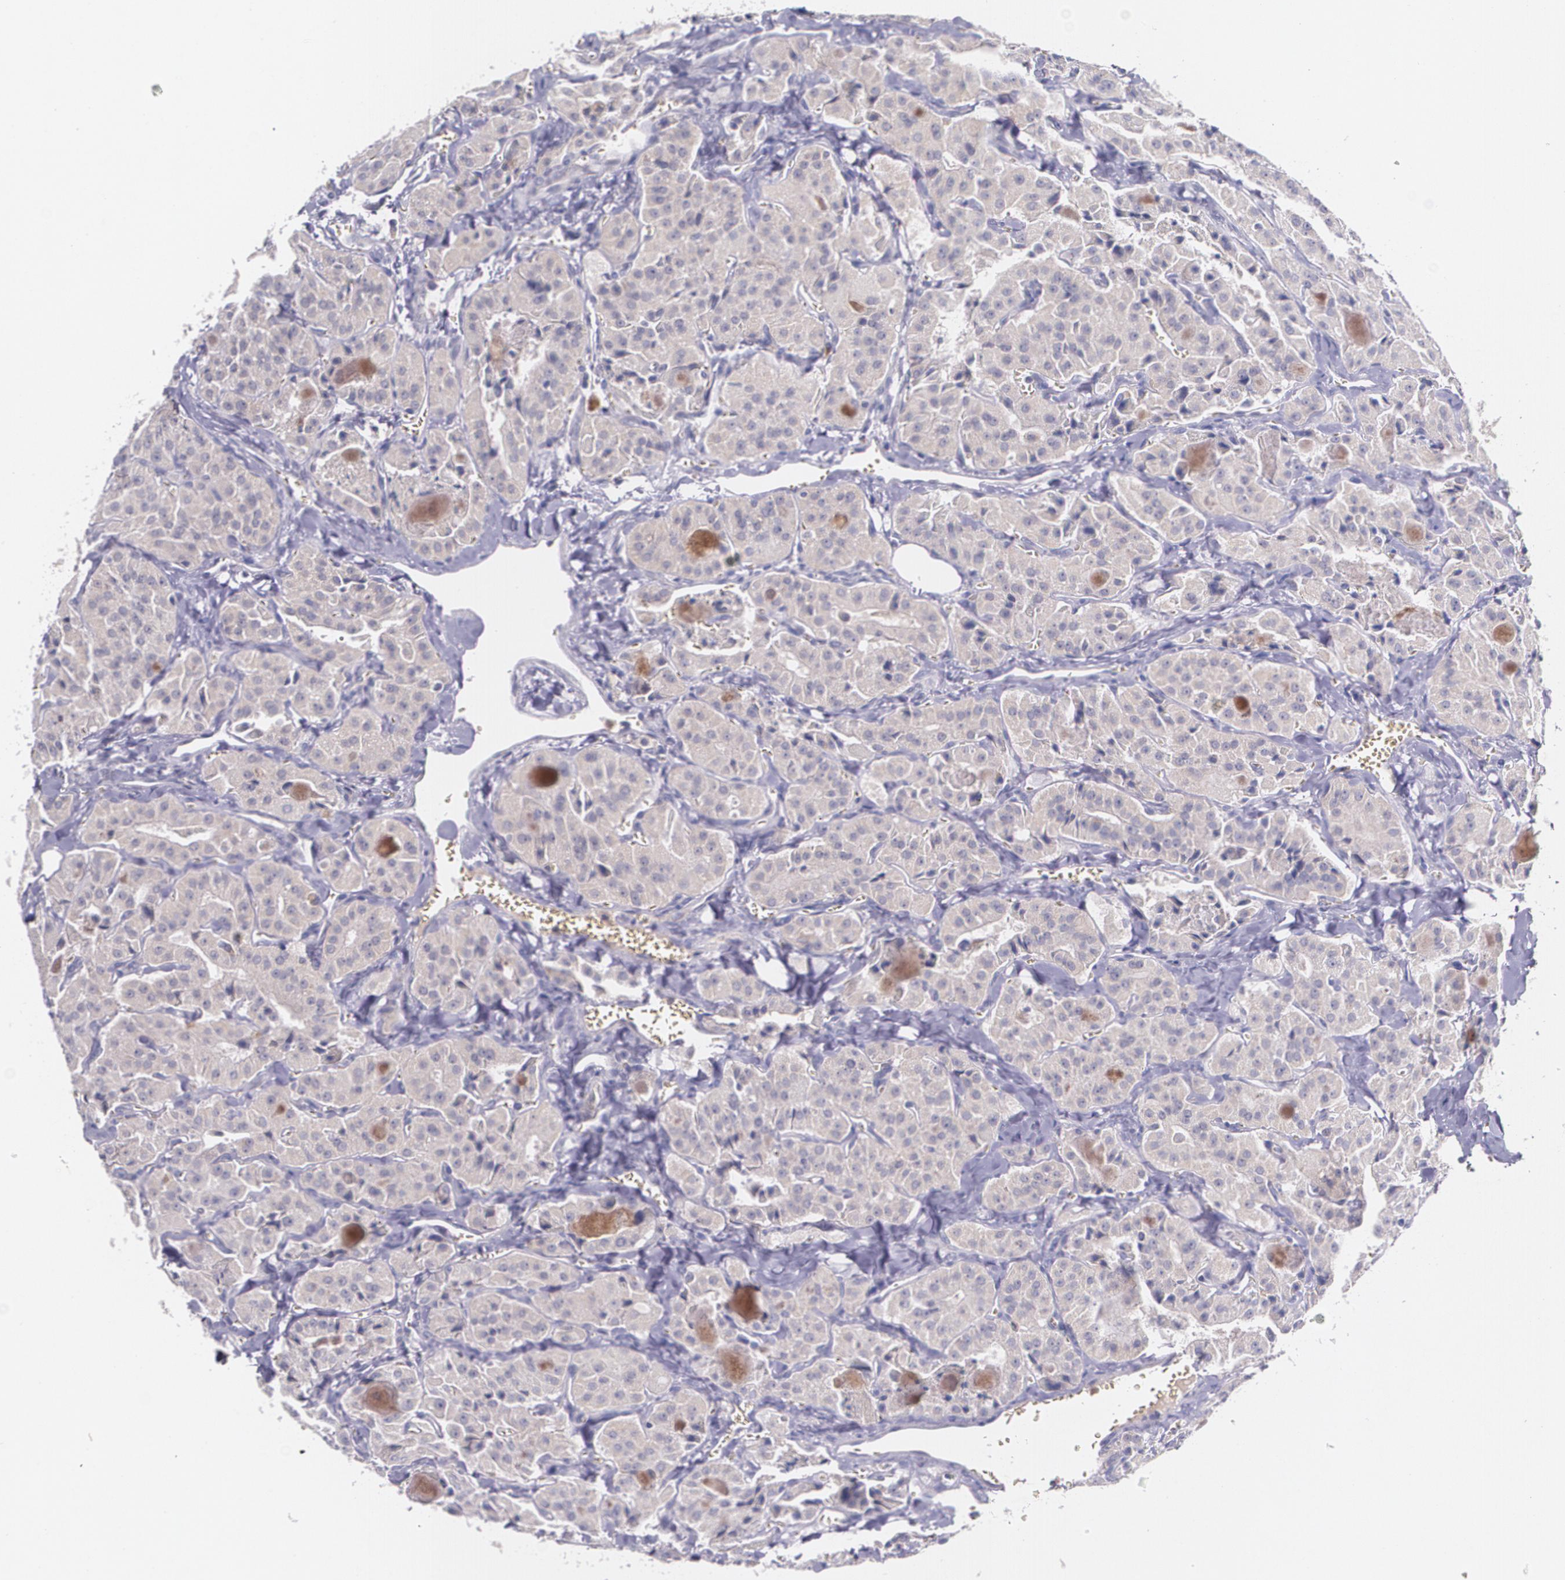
{"staining": {"intensity": "weak", "quantity": ">75%", "location": "cytoplasmic/membranous"}, "tissue": "thyroid cancer", "cell_type": "Tumor cells", "image_type": "cancer", "snomed": [{"axis": "morphology", "description": "Carcinoma, NOS"}, {"axis": "topography", "description": "Thyroid gland"}], "caption": "A photomicrograph of human thyroid carcinoma stained for a protein exhibits weak cytoplasmic/membranous brown staining in tumor cells.", "gene": "TM4SF1", "patient": {"sex": "male", "age": 76}}